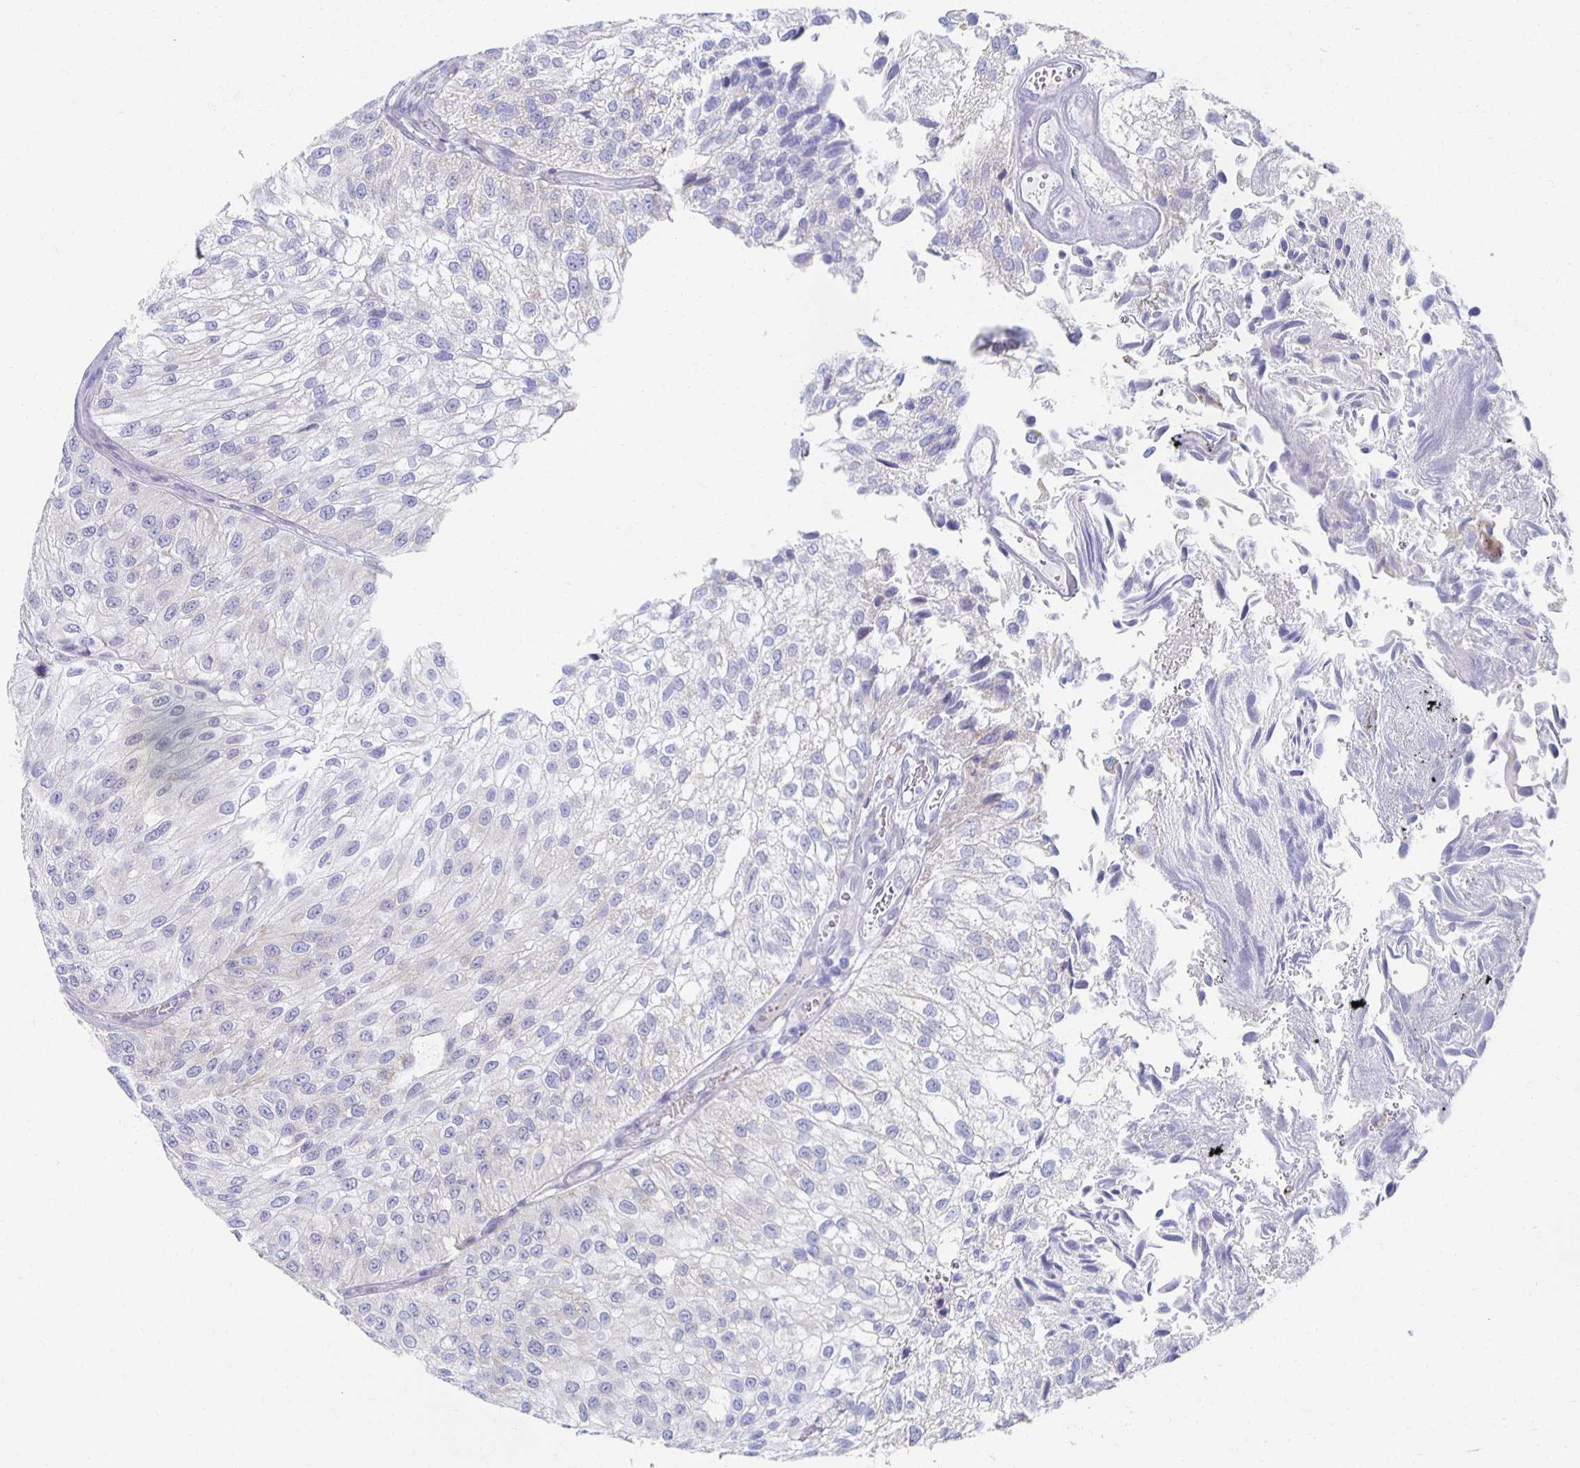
{"staining": {"intensity": "negative", "quantity": "none", "location": "none"}, "tissue": "urothelial cancer", "cell_type": "Tumor cells", "image_type": "cancer", "snomed": [{"axis": "morphology", "description": "Urothelial carcinoma, NOS"}, {"axis": "topography", "description": "Urinary bladder"}], "caption": "Immunohistochemistry of human transitional cell carcinoma reveals no staining in tumor cells.", "gene": "TEX44", "patient": {"sex": "male", "age": 87}}